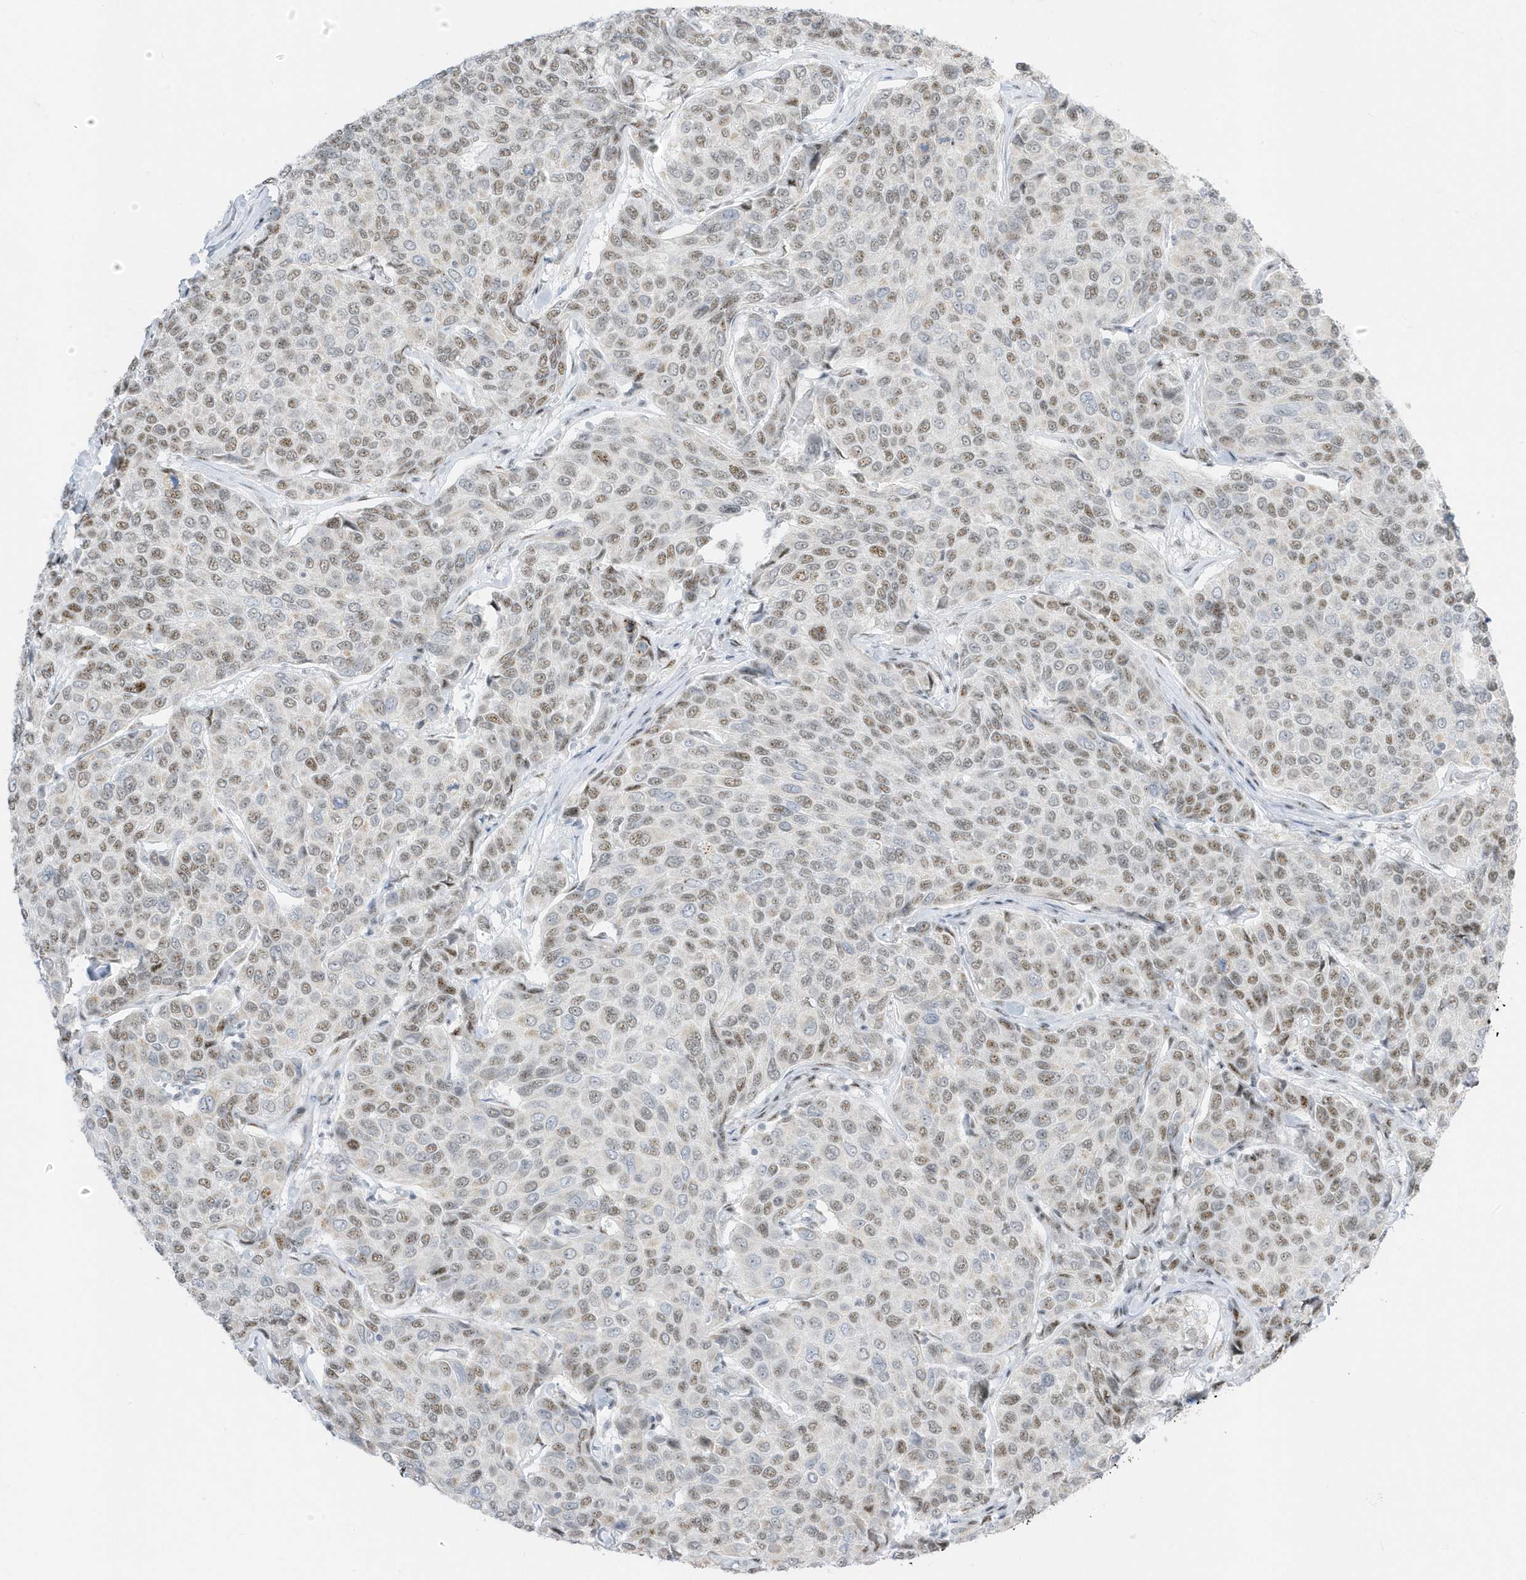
{"staining": {"intensity": "moderate", "quantity": ">75%", "location": "nuclear"}, "tissue": "breast cancer", "cell_type": "Tumor cells", "image_type": "cancer", "snomed": [{"axis": "morphology", "description": "Duct carcinoma"}, {"axis": "topography", "description": "Breast"}], "caption": "Moderate nuclear expression is seen in approximately >75% of tumor cells in breast cancer.", "gene": "PLEKHN1", "patient": {"sex": "female", "age": 55}}